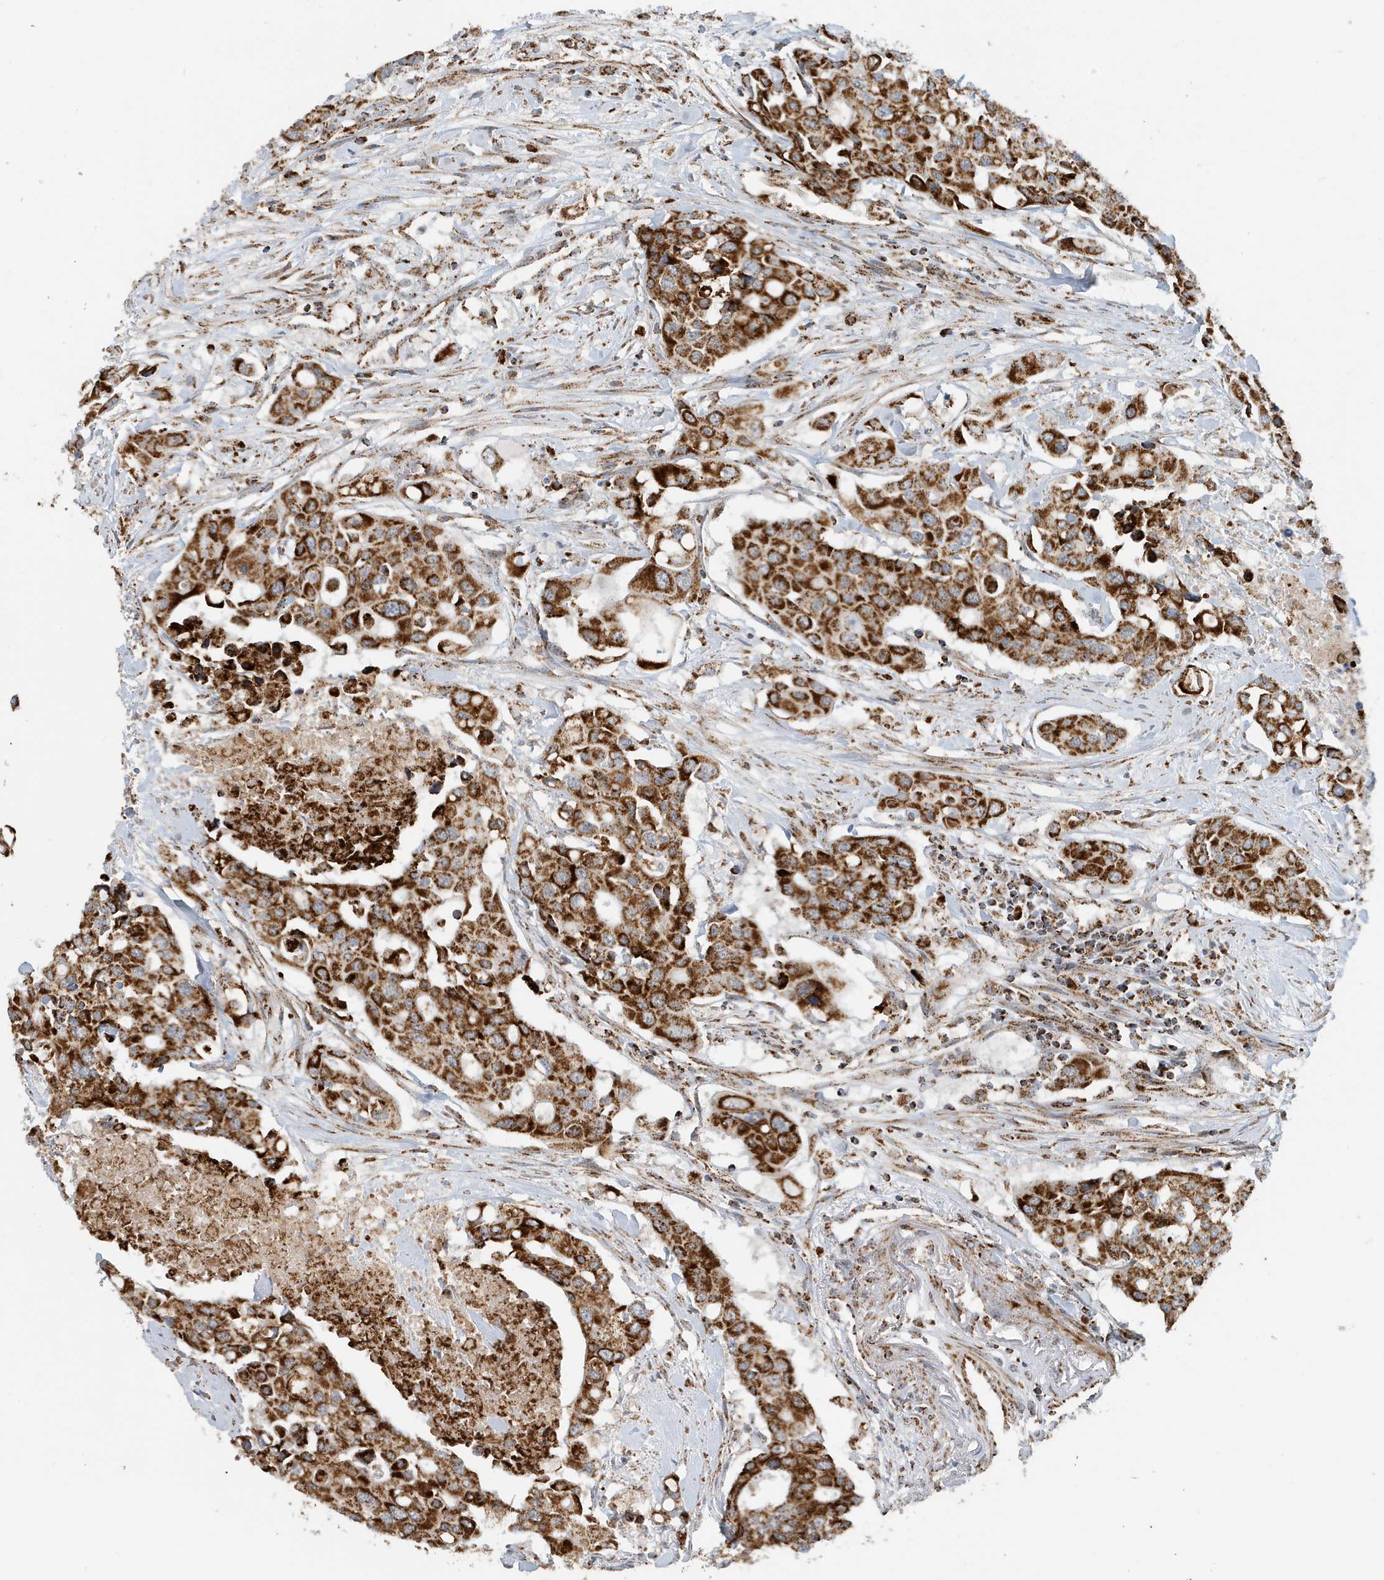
{"staining": {"intensity": "strong", "quantity": ">75%", "location": "cytoplasmic/membranous"}, "tissue": "colorectal cancer", "cell_type": "Tumor cells", "image_type": "cancer", "snomed": [{"axis": "morphology", "description": "Adenocarcinoma, NOS"}, {"axis": "topography", "description": "Colon"}], "caption": "High-magnification brightfield microscopy of colorectal cancer stained with DAB (brown) and counterstained with hematoxylin (blue). tumor cells exhibit strong cytoplasmic/membranous staining is appreciated in approximately>75% of cells.", "gene": "MAN1A1", "patient": {"sex": "male", "age": 77}}